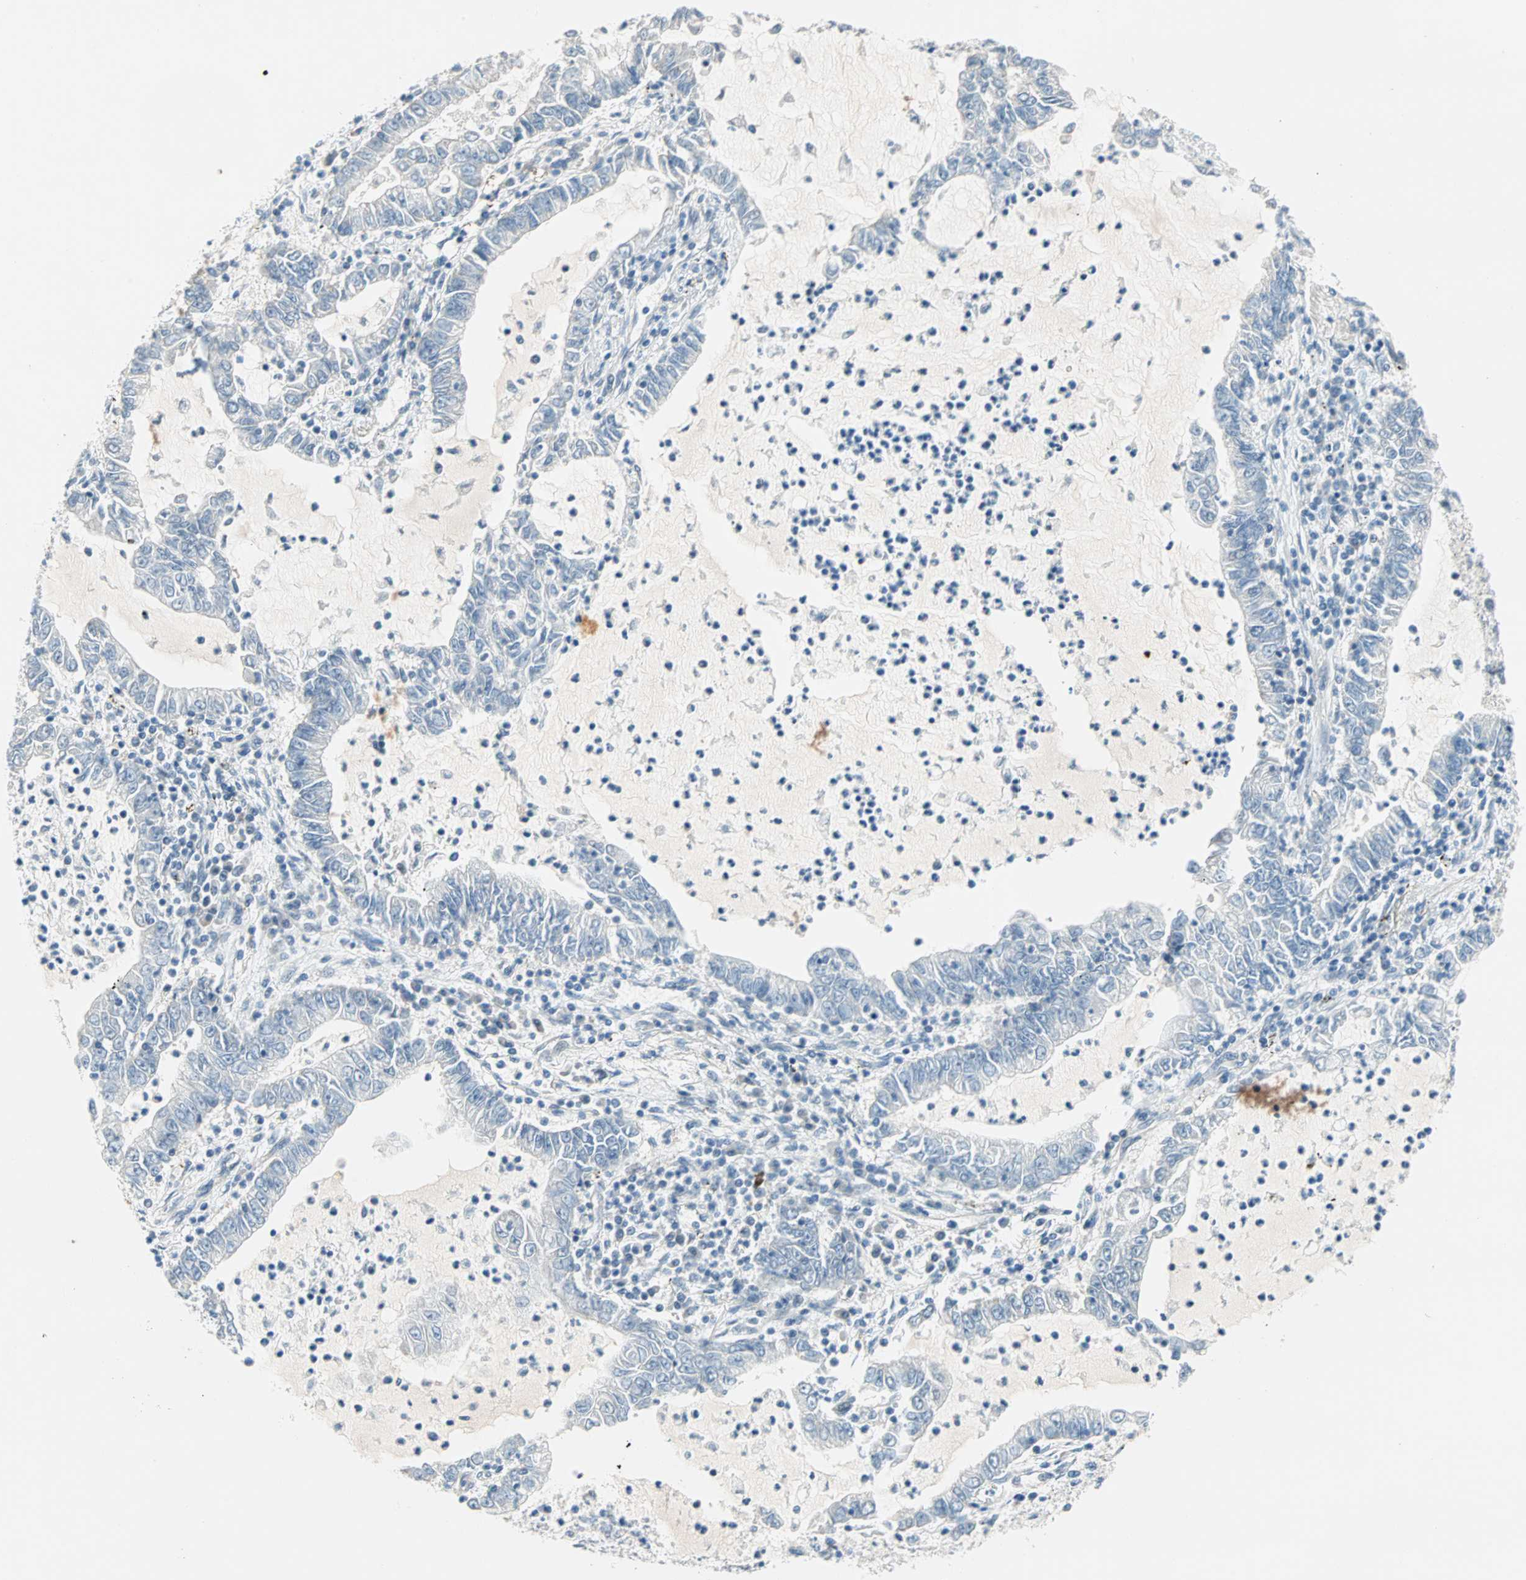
{"staining": {"intensity": "negative", "quantity": "none", "location": "none"}, "tissue": "lung cancer", "cell_type": "Tumor cells", "image_type": "cancer", "snomed": [{"axis": "morphology", "description": "Adenocarcinoma, NOS"}, {"axis": "topography", "description": "Lung"}], "caption": "This is an immunohistochemistry (IHC) histopathology image of lung adenocarcinoma. There is no staining in tumor cells.", "gene": "TMEM163", "patient": {"sex": "female", "age": 51}}